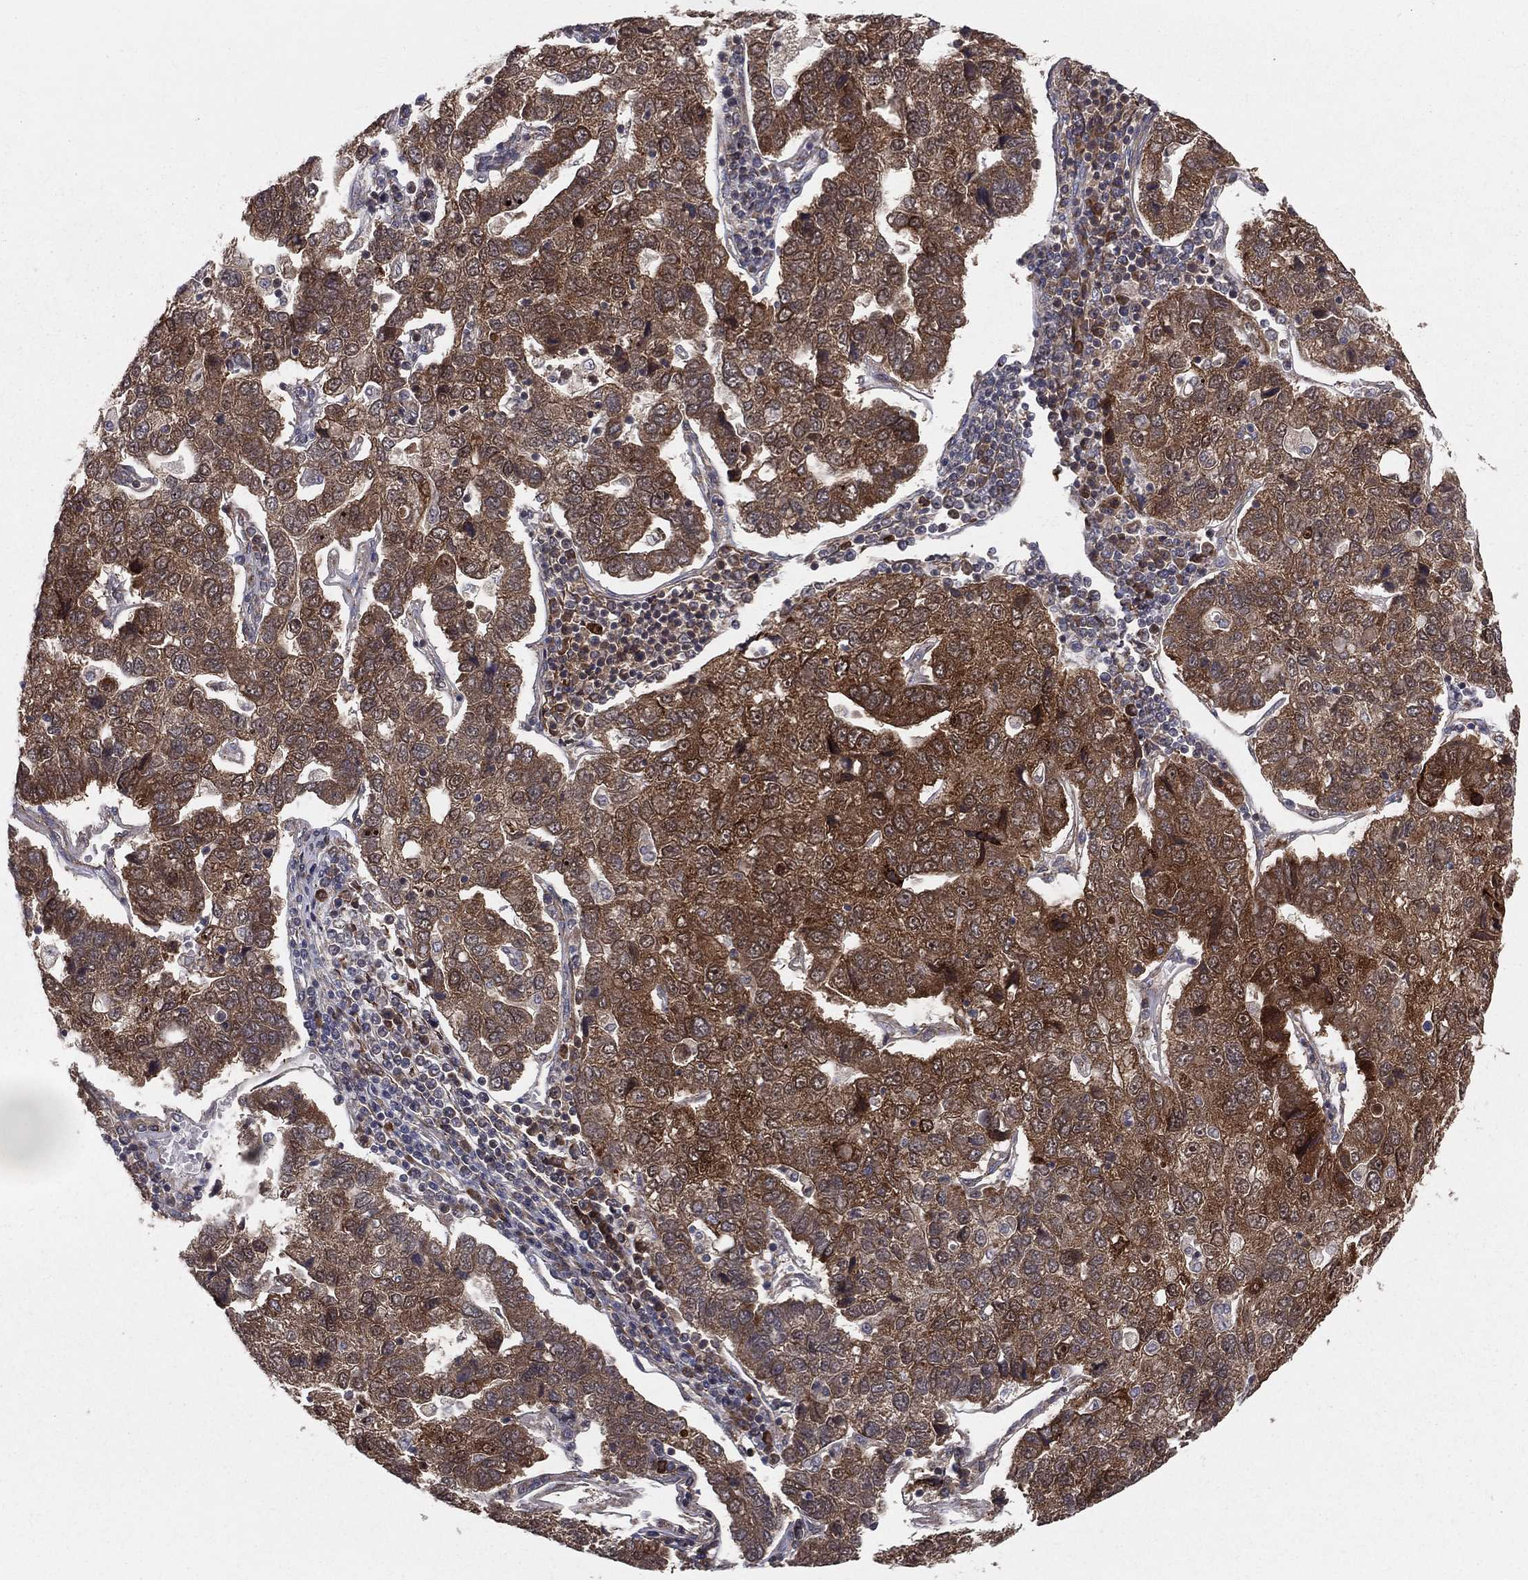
{"staining": {"intensity": "strong", "quantity": ">75%", "location": "cytoplasmic/membranous"}, "tissue": "pancreatic cancer", "cell_type": "Tumor cells", "image_type": "cancer", "snomed": [{"axis": "morphology", "description": "Adenocarcinoma, NOS"}, {"axis": "topography", "description": "Pancreas"}], "caption": "Immunohistochemistry image of human pancreatic adenocarcinoma stained for a protein (brown), which demonstrates high levels of strong cytoplasmic/membranous staining in approximately >75% of tumor cells.", "gene": "MIX23", "patient": {"sex": "female", "age": 61}}